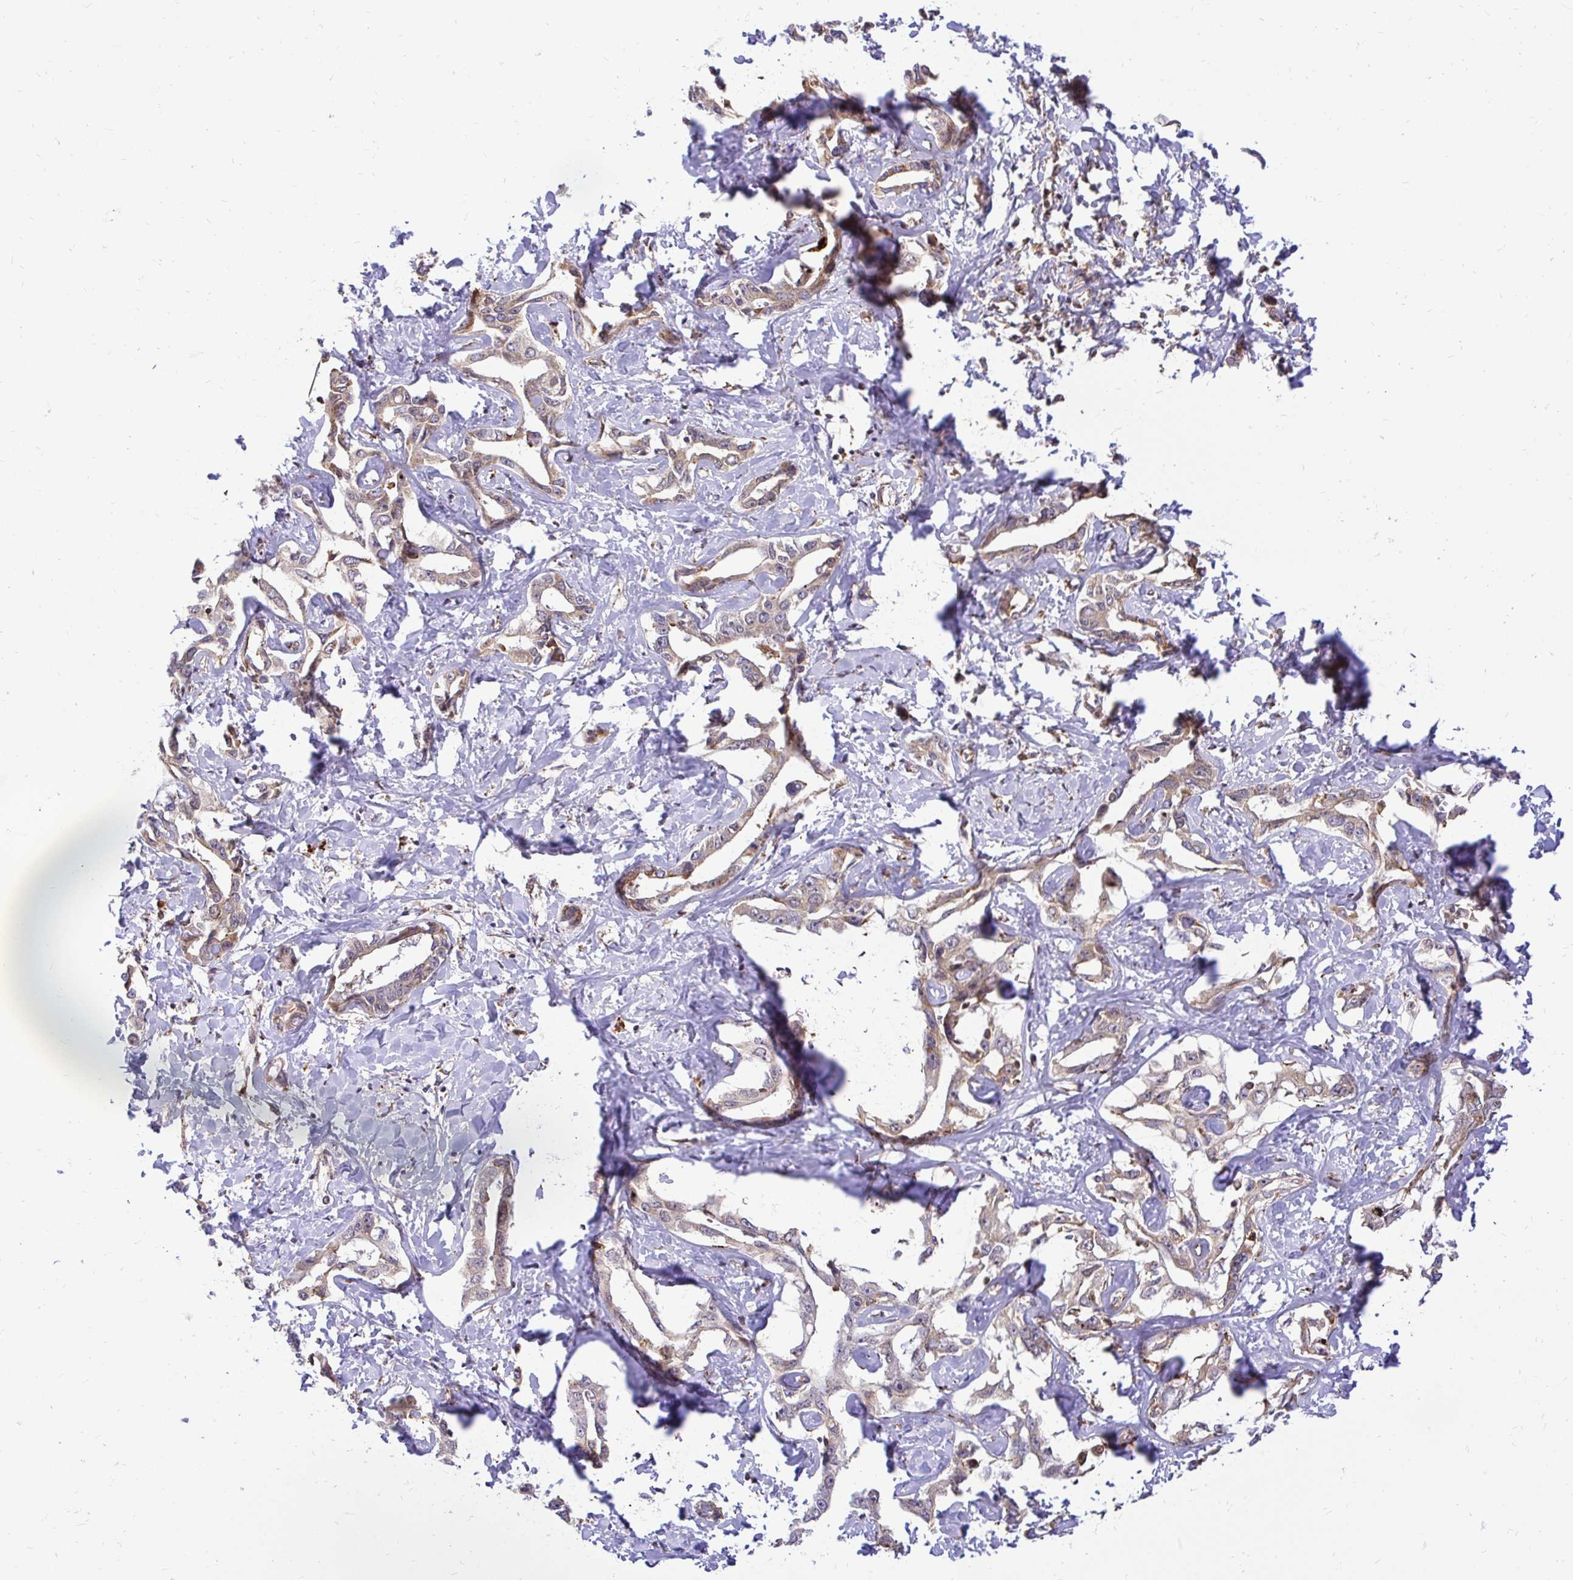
{"staining": {"intensity": "weak", "quantity": ">75%", "location": "cytoplasmic/membranous"}, "tissue": "liver cancer", "cell_type": "Tumor cells", "image_type": "cancer", "snomed": [{"axis": "morphology", "description": "Cholangiocarcinoma"}, {"axis": "topography", "description": "Liver"}], "caption": "Human cholangiocarcinoma (liver) stained with a brown dye shows weak cytoplasmic/membranous positive staining in approximately >75% of tumor cells.", "gene": "NAALAD2", "patient": {"sex": "male", "age": 59}}